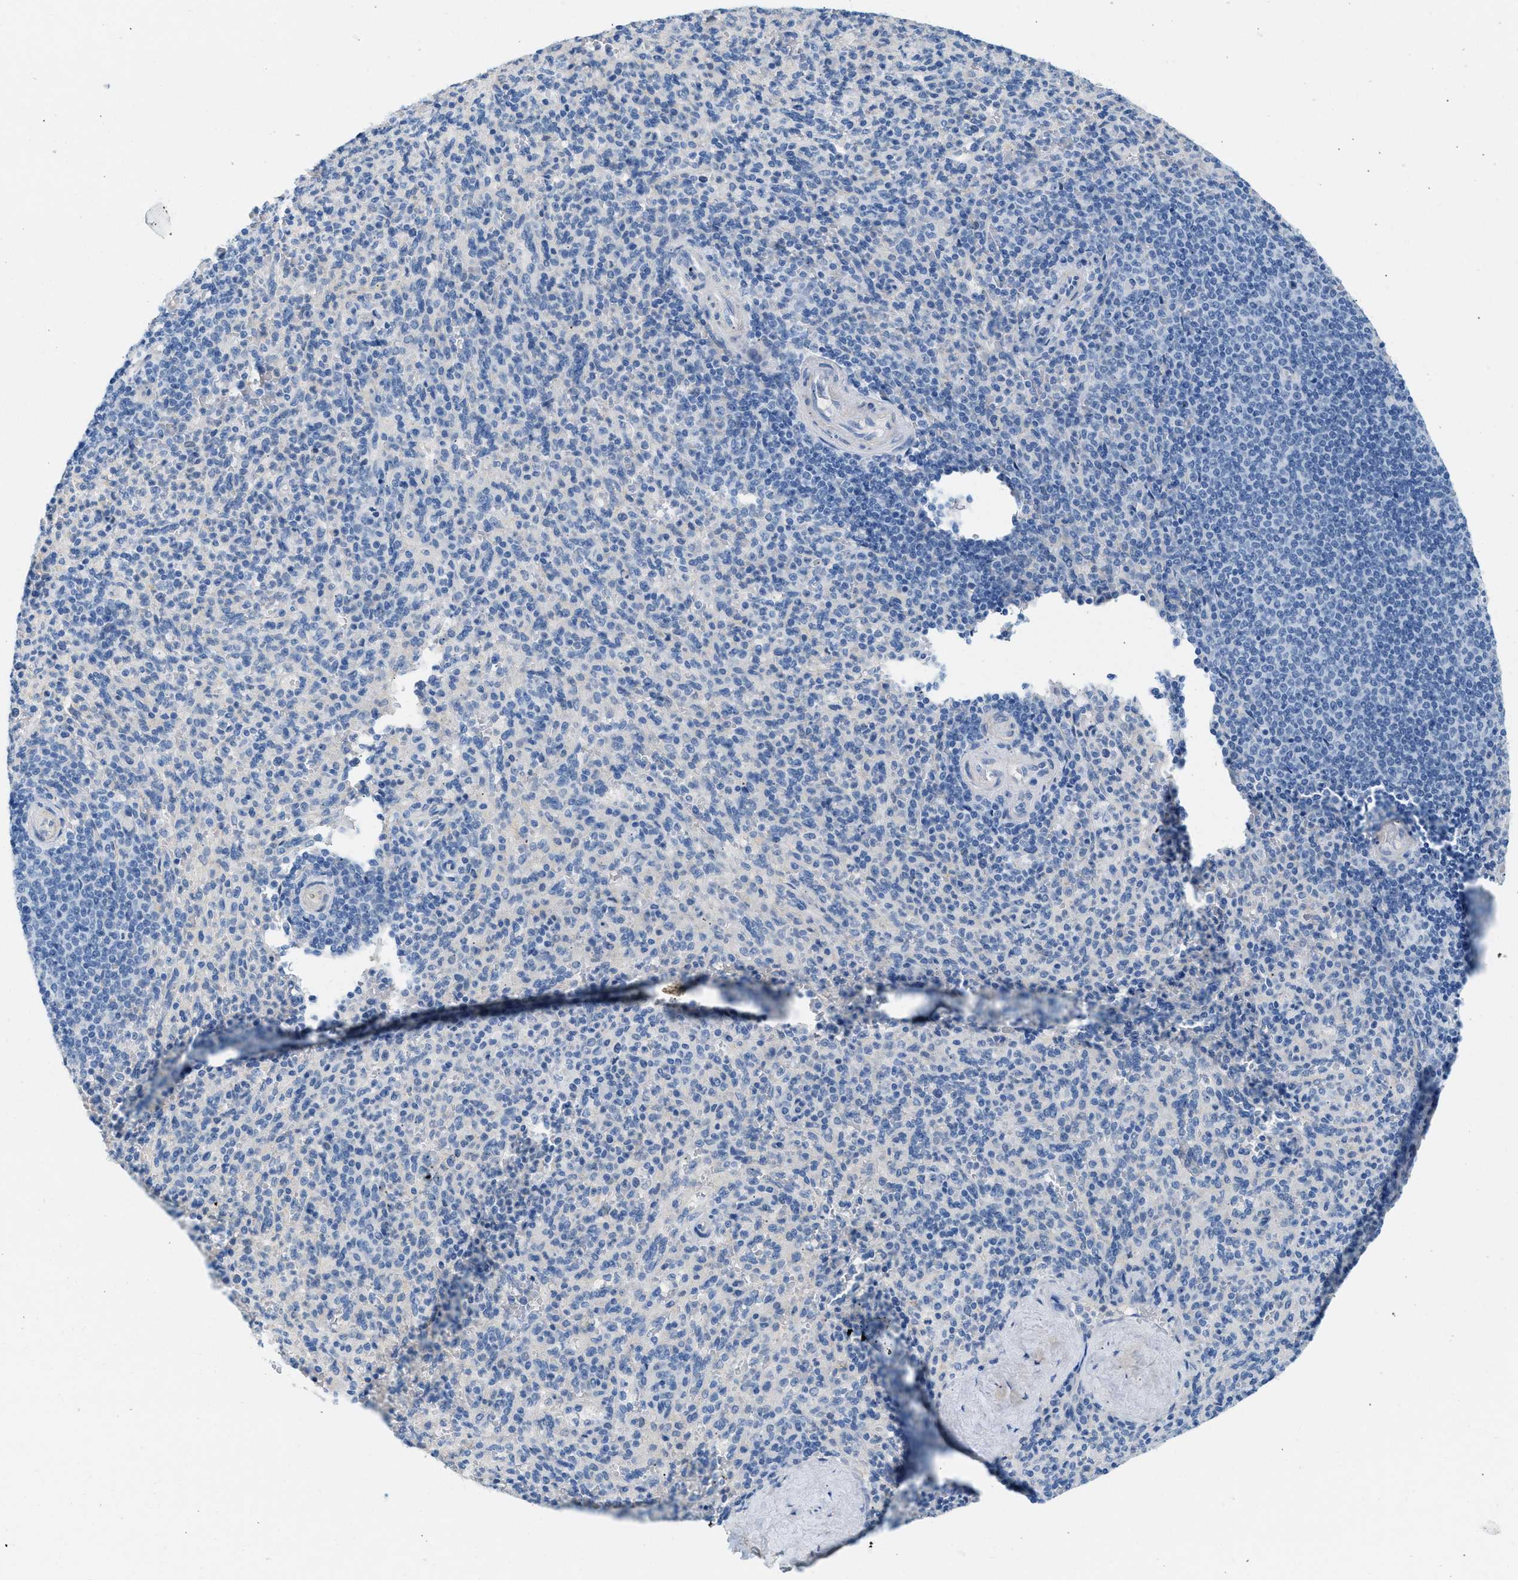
{"staining": {"intensity": "negative", "quantity": "none", "location": "none"}, "tissue": "spleen", "cell_type": "Cells in red pulp", "image_type": "normal", "snomed": [{"axis": "morphology", "description": "Normal tissue, NOS"}, {"axis": "topography", "description": "Spleen"}], "caption": "Protein analysis of unremarkable spleen exhibits no significant positivity in cells in red pulp. (DAB immunohistochemistry (IHC) with hematoxylin counter stain).", "gene": "SPAM1", "patient": {"sex": "male", "age": 36}}